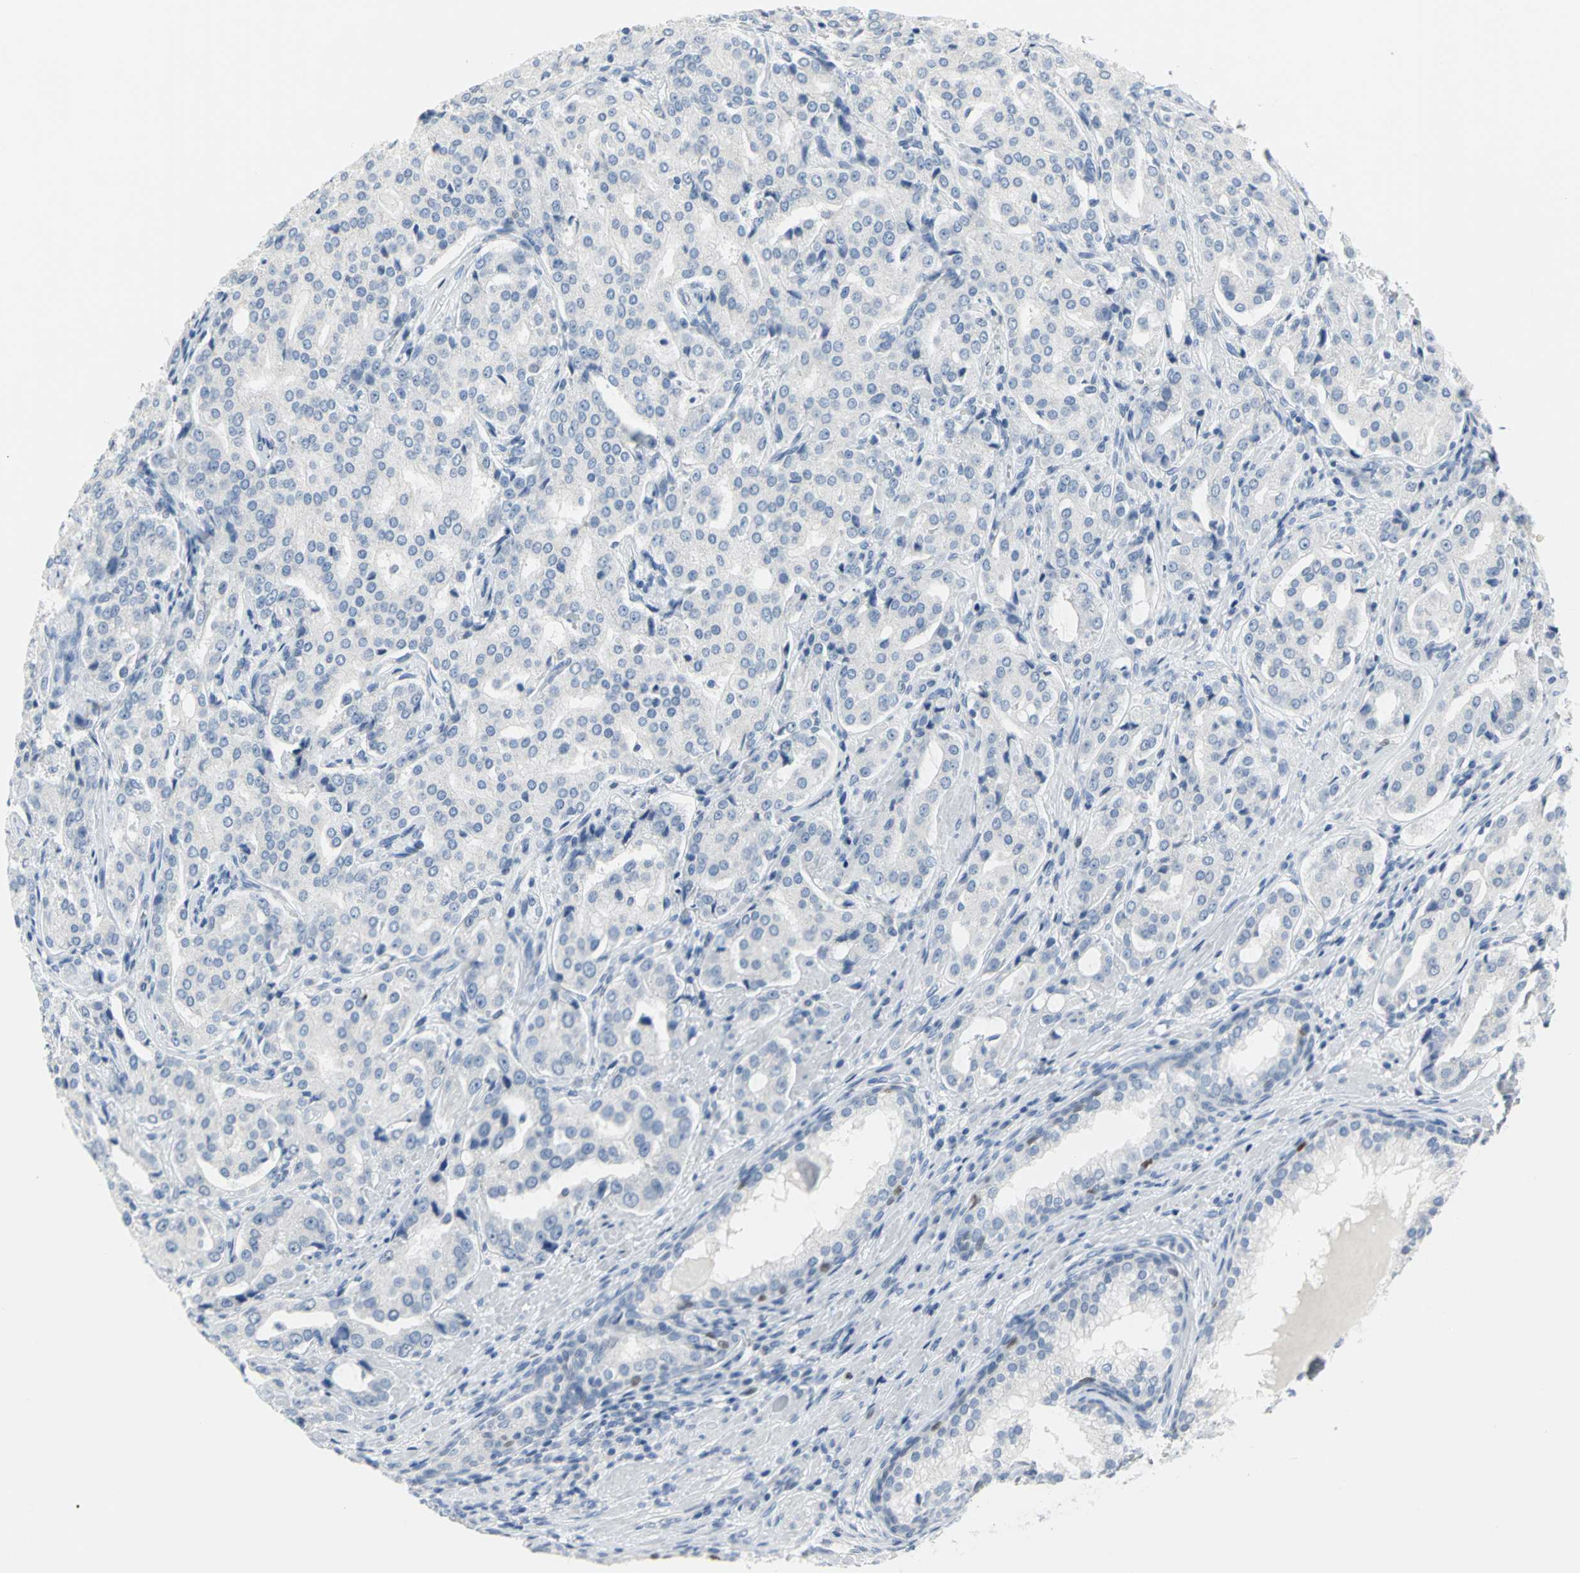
{"staining": {"intensity": "negative", "quantity": "none", "location": "none"}, "tissue": "prostate cancer", "cell_type": "Tumor cells", "image_type": "cancer", "snomed": [{"axis": "morphology", "description": "Adenocarcinoma, High grade"}, {"axis": "topography", "description": "Prostate"}], "caption": "Adenocarcinoma (high-grade) (prostate) stained for a protein using IHC exhibits no expression tumor cells.", "gene": "MCM3", "patient": {"sex": "male", "age": 72}}